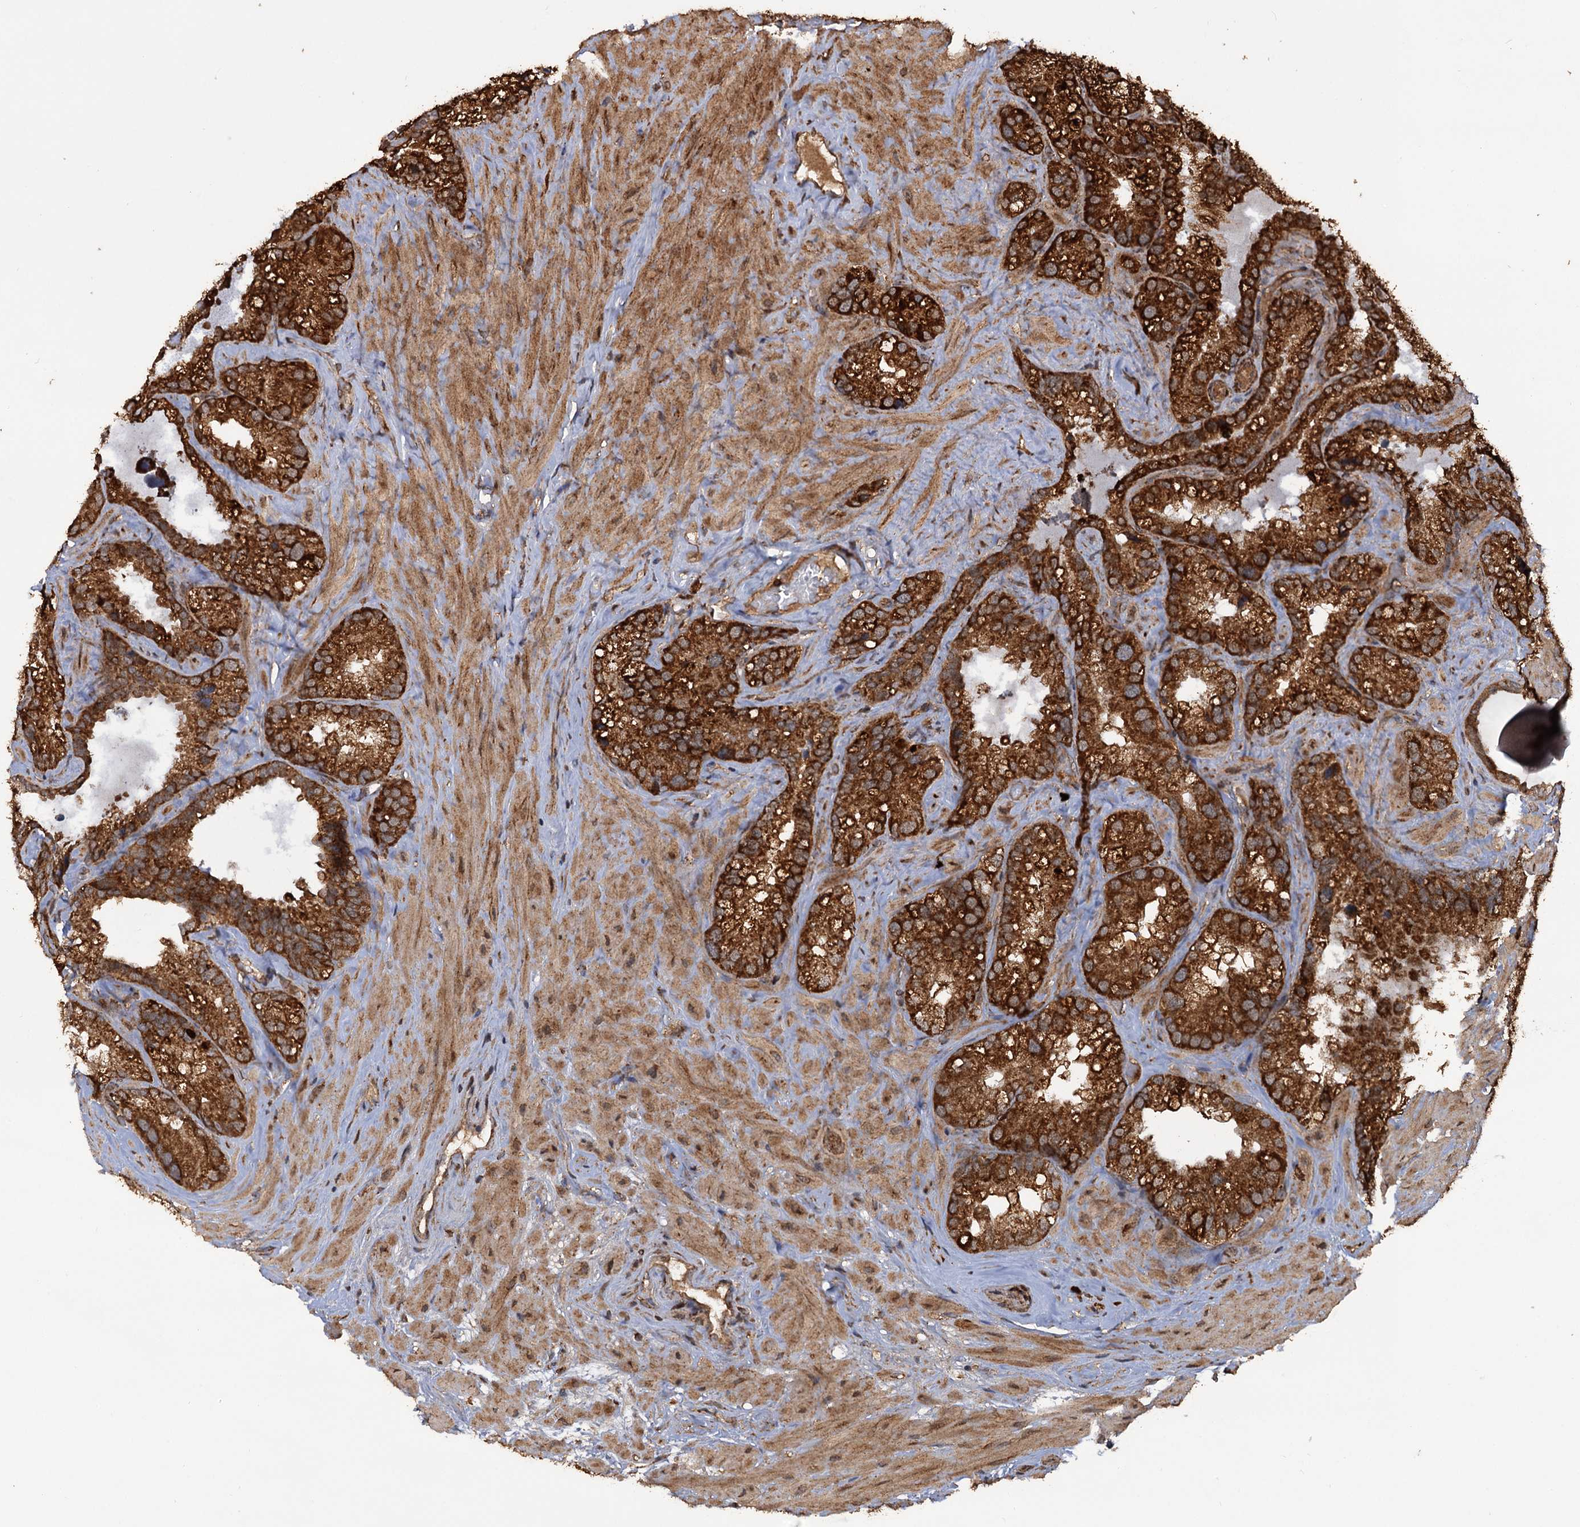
{"staining": {"intensity": "strong", "quantity": ">75%", "location": "cytoplasmic/membranous"}, "tissue": "seminal vesicle", "cell_type": "Glandular cells", "image_type": "normal", "snomed": [{"axis": "morphology", "description": "Normal tissue, NOS"}, {"axis": "topography", "description": "Prostate"}, {"axis": "topography", "description": "Seminal veicle"}], "caption": "Immunohistochemistry (IHC) image of normal seminal vesicle: human seminal vesicle stained using immunohistochemistry displays high levels of strong protein expression localized specifically in the cytoplasmic/membranous of glandular cells, appearing as a cytoplasmic/membranous brown color.", "gene": "IPO4", "patient": {"sex": "male", "age": 68}}